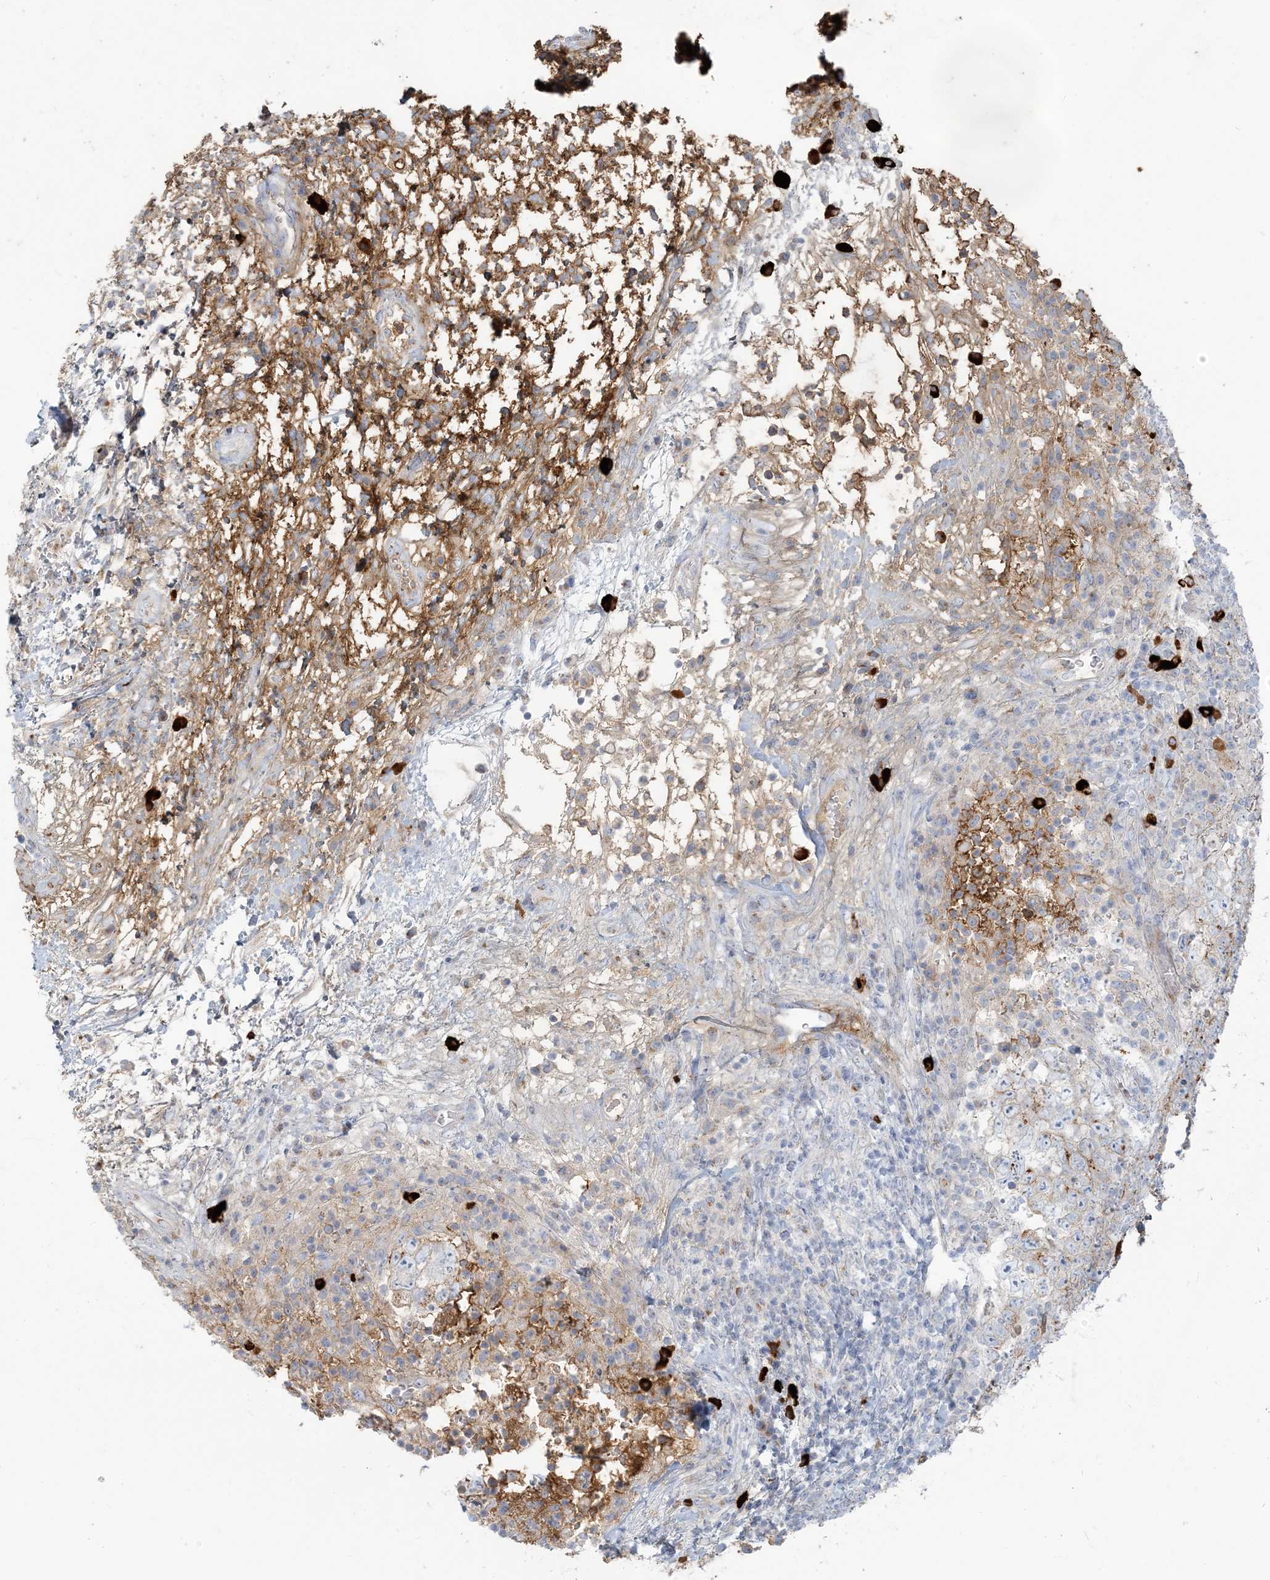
{"staining": {"intensity": "moderate", "quantity": "<25%", "location": "cytoplasmic/membranous"}, "tissue": "testis cancer", "cell_type": "Tumor cells", "image_type": "cancer", "snomed": [{"axis": "morphology", "description": "Carcinoma, Embryonal, NOS"}, {"axis": "topography", "description": "Testis"}], "caption": "Human embryonal carcinoma (testis) stained for a protein (brown) reveals moderate cytoplasmic/membranous positive positivity in approximately <25% of tumor cells.", "gene": "SCML1", "patient": {"sex": "male", "age": 37}}